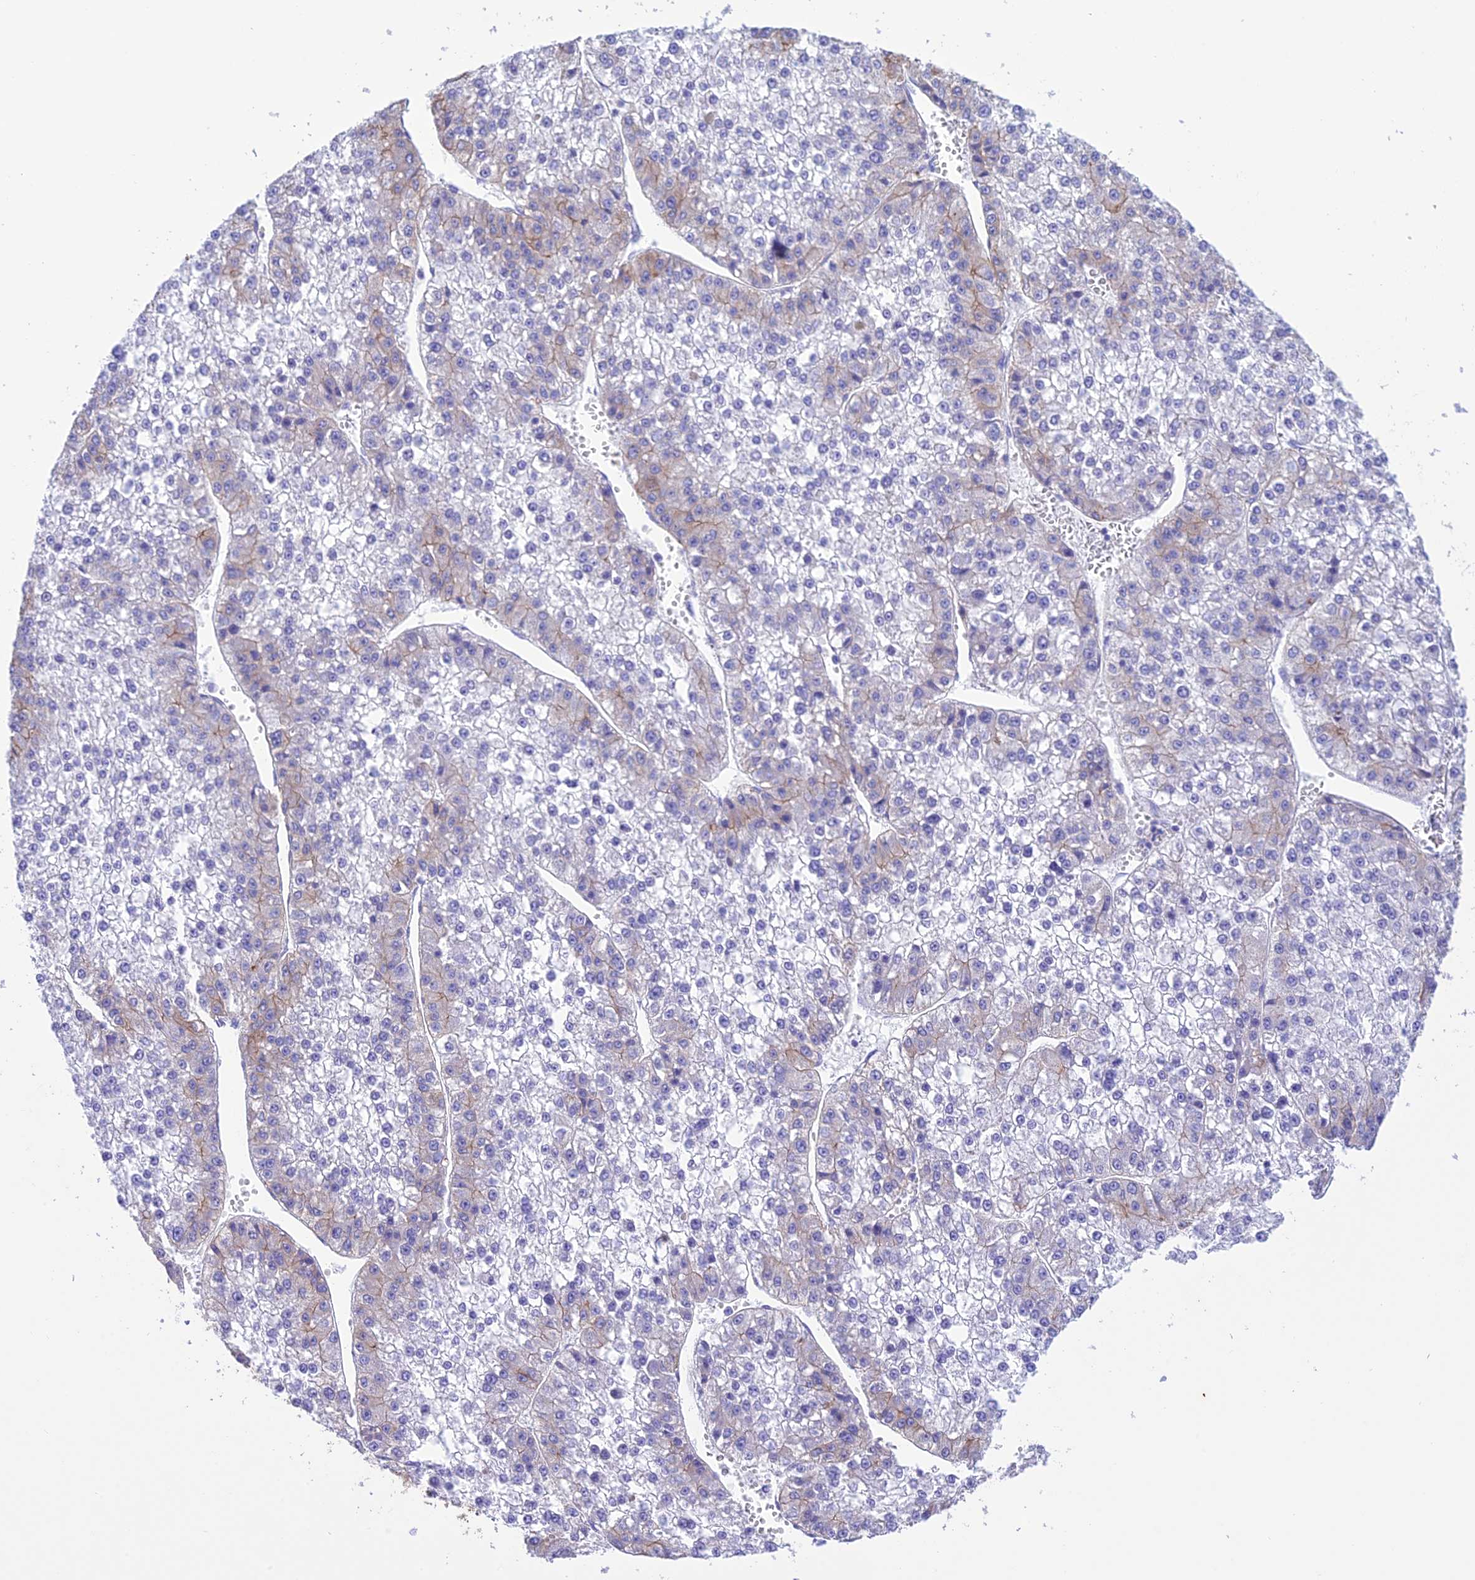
{"staining": {"intensity": "weak", "quantity": "<25%", "location": "cytoplasmic/membranous"}, "tissue": "liver cancer", "cell_type": "Tumor cells", "image_type": "cancer", "snomed": [{"axis": "morphology", "description": "Carcinoma, Hepatocellular, NOS"}, {"axis": "topography", "description": "Liver"}], "caption": "High power microscopy histopathology image of an IHC photomicrograph of liver cancer (hepatocellular carcinoma), revealing no significant expression in tumor cells.", "gene": "VPS52", "patient": {"sex": "female", "age": 73}}